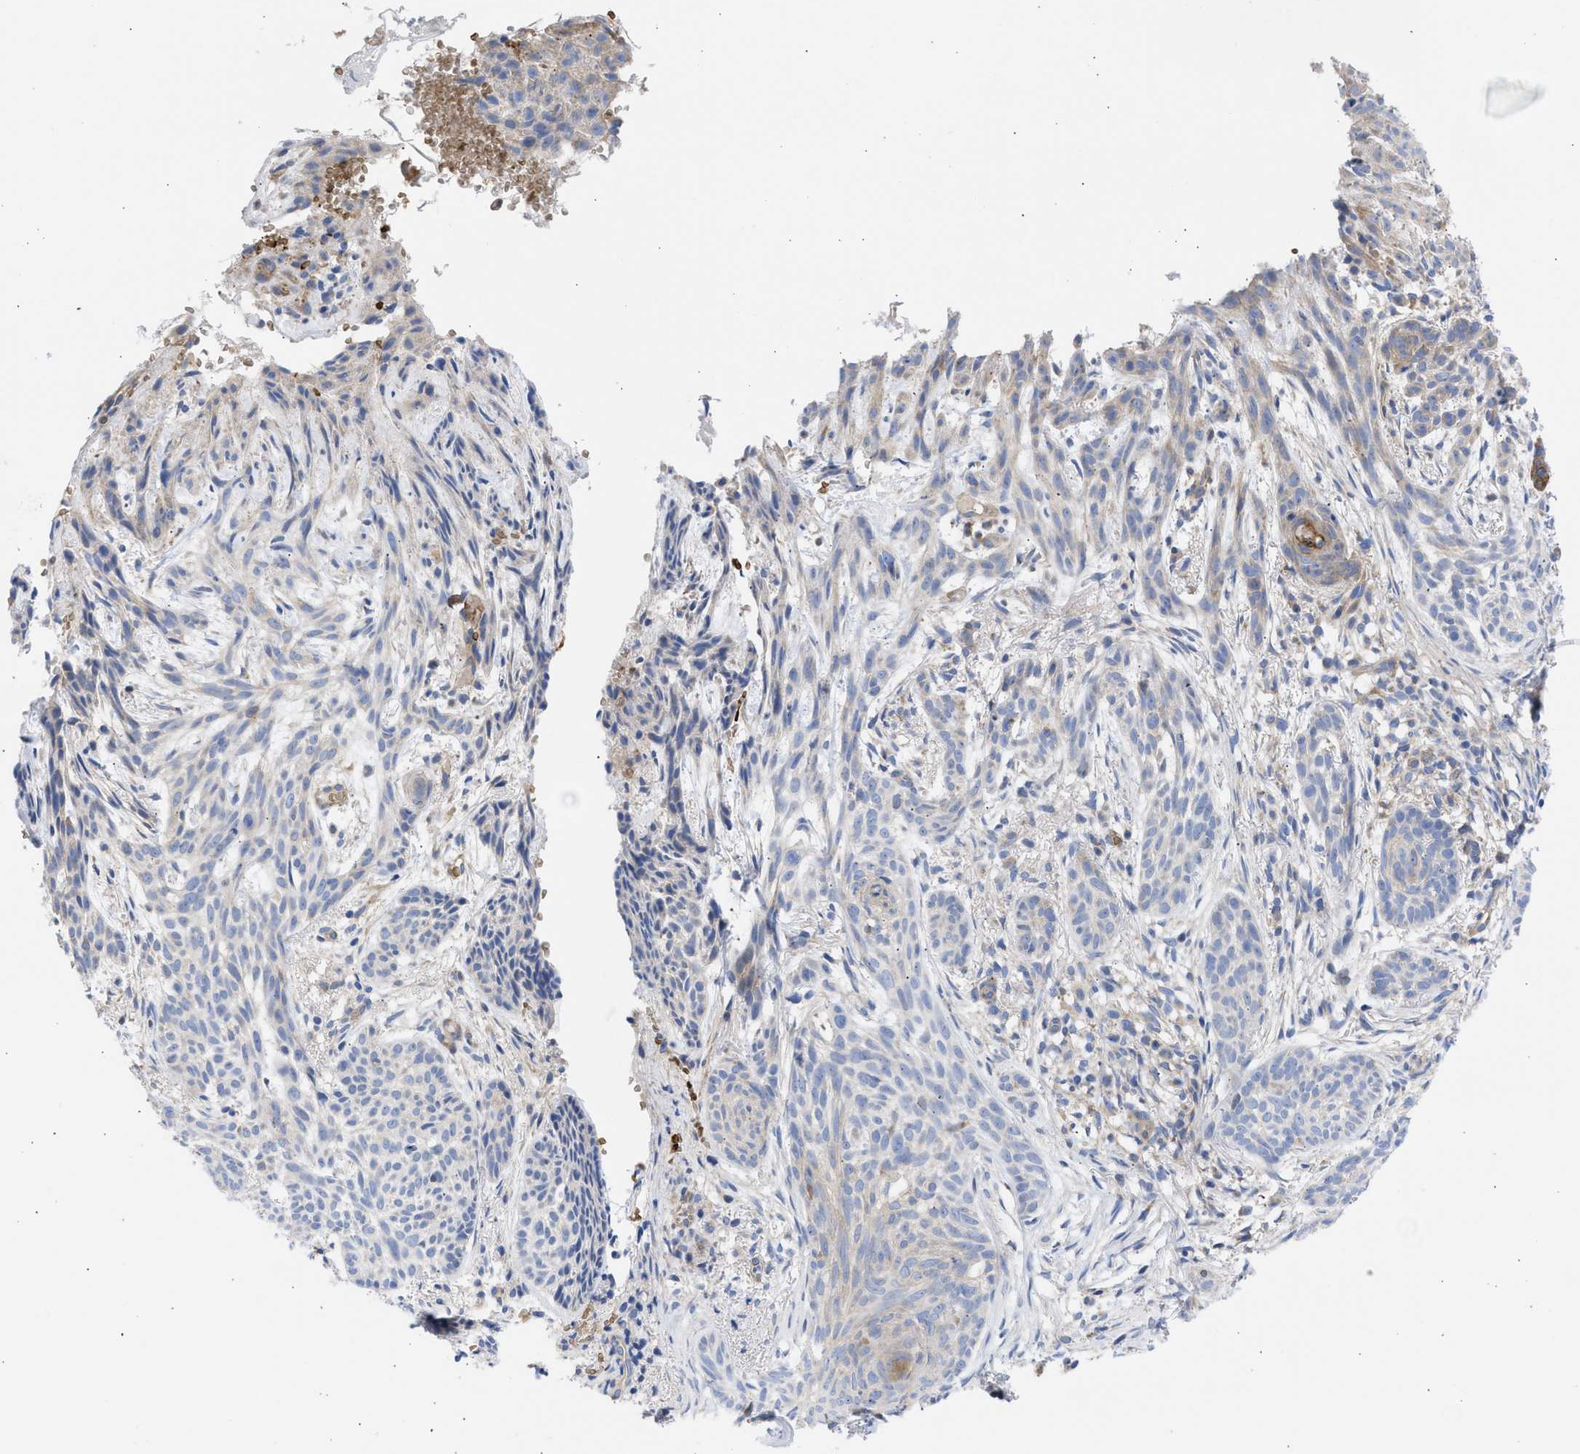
{"staining": {"intensity": "weak", "quantity": "<25%", "location": "cytoplasmic/membranous"}, "tissue": "skin cancer", "cell_type": "Tumor cells", "image_type": "cancer", "snomed": [{"axis": "morphology", "description": "Basal cell carcinoma"}, {"axis": "topography", "description": "Skin"}], "caption": "IHC of skin cancer (basal cell carcinoma) displays no staining in tumor cells.", "gene": "BTG3", "patient": {"sex": "female", "age": 59}}